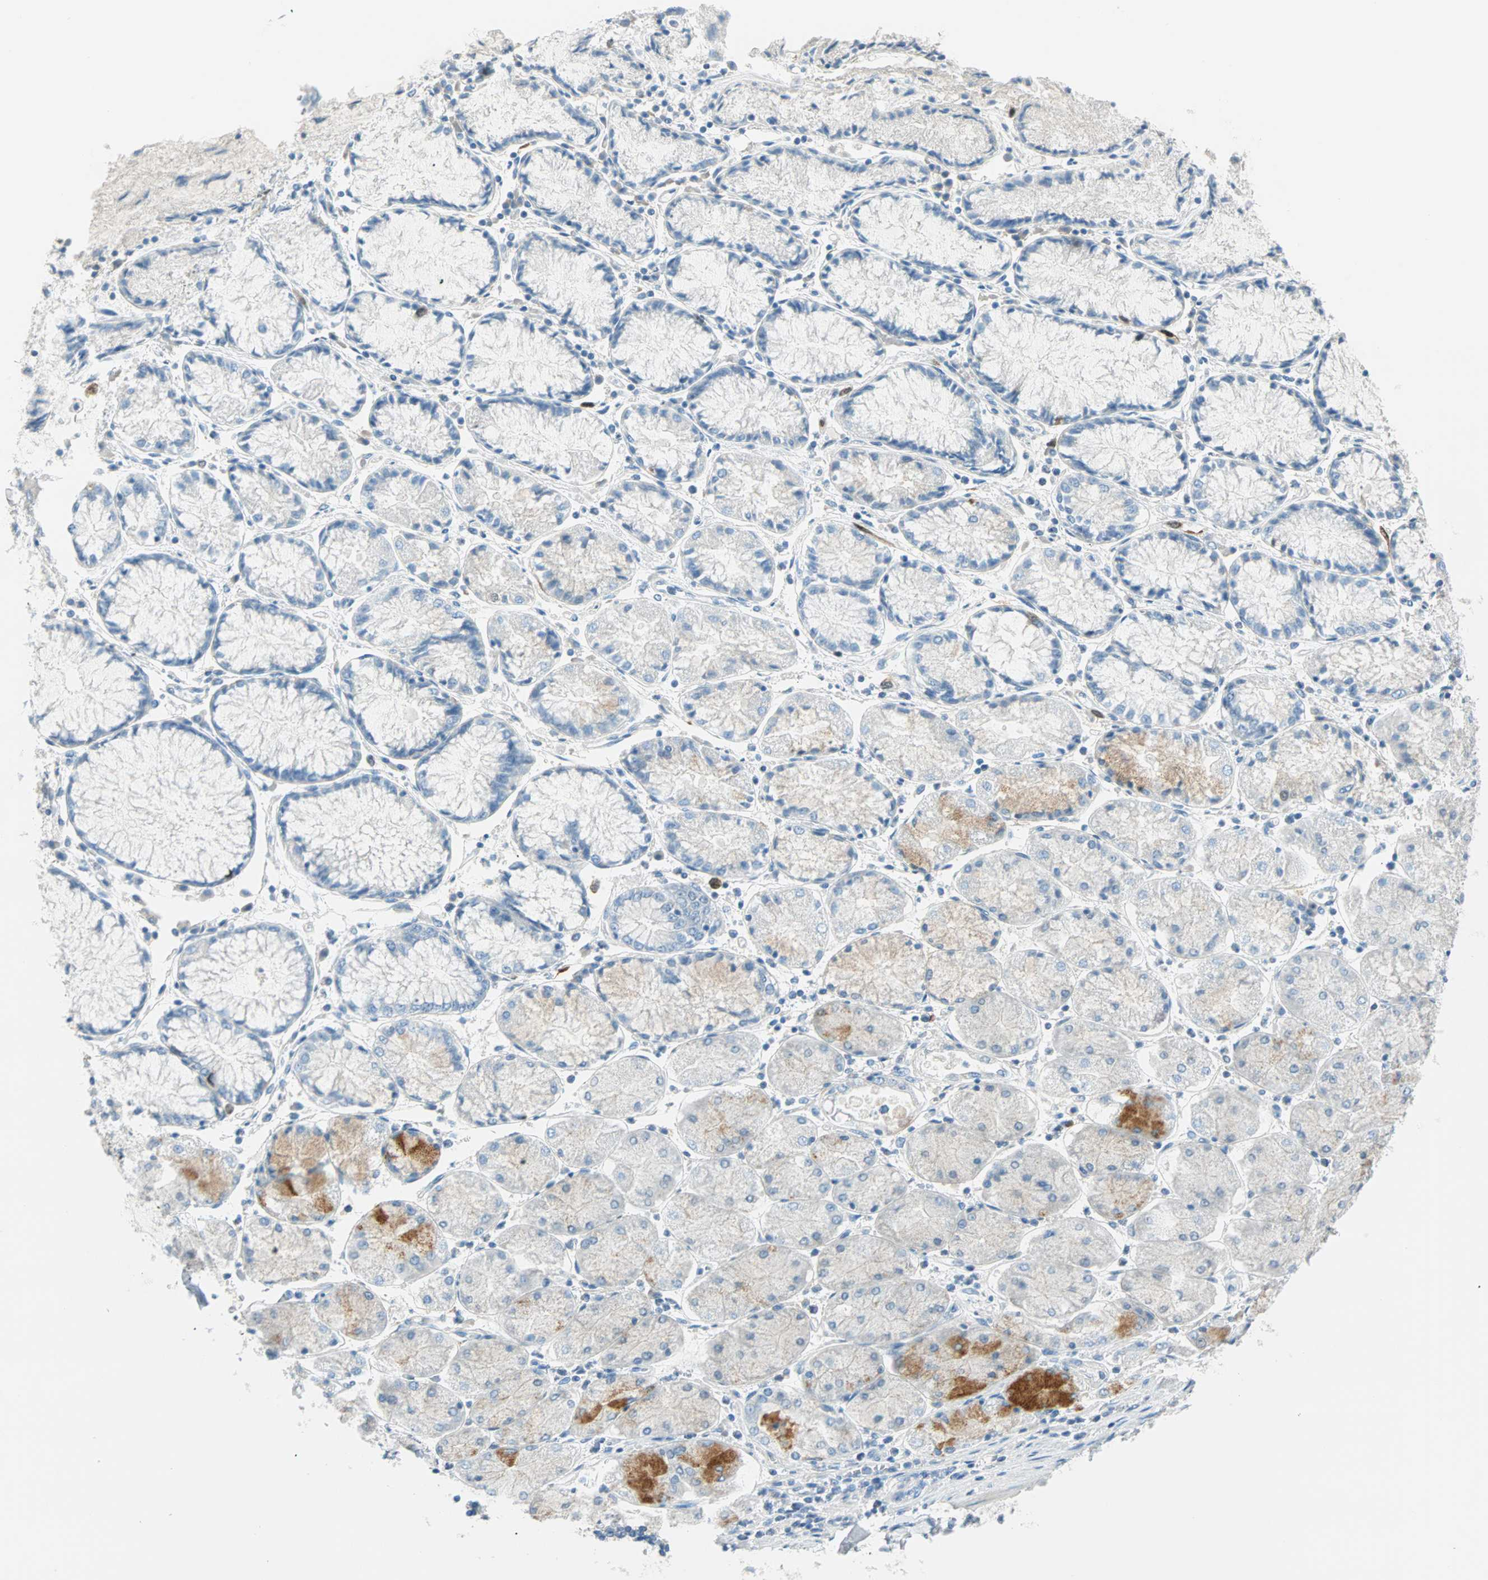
{"staining": {"intensity": "moderate", "quantity": "<25%", "location": "cytoplasmic/membranous"}, "tissue": "stomach cancer", "cell_type": "Tumor cells", "image_type": "cancer", "snomed": [{"axis": "morphology", "description": "Normal tissue, NOS"}, {"axis": "morphology", "description": "Adenocarcinoma, NOS"}, {"axis": "topography", "description": "Stomach, upper"}, {"axis": "topography", "description": "Stomach"}], "caption": "Protein expression analysis of human adenocarcinoma (stomach) reveals moderate cytoplasmic/membranous expression in approximately <25% of tumor cells.", "gene": "PTTG1", "patient": {"sex": "male", "age": 59}}